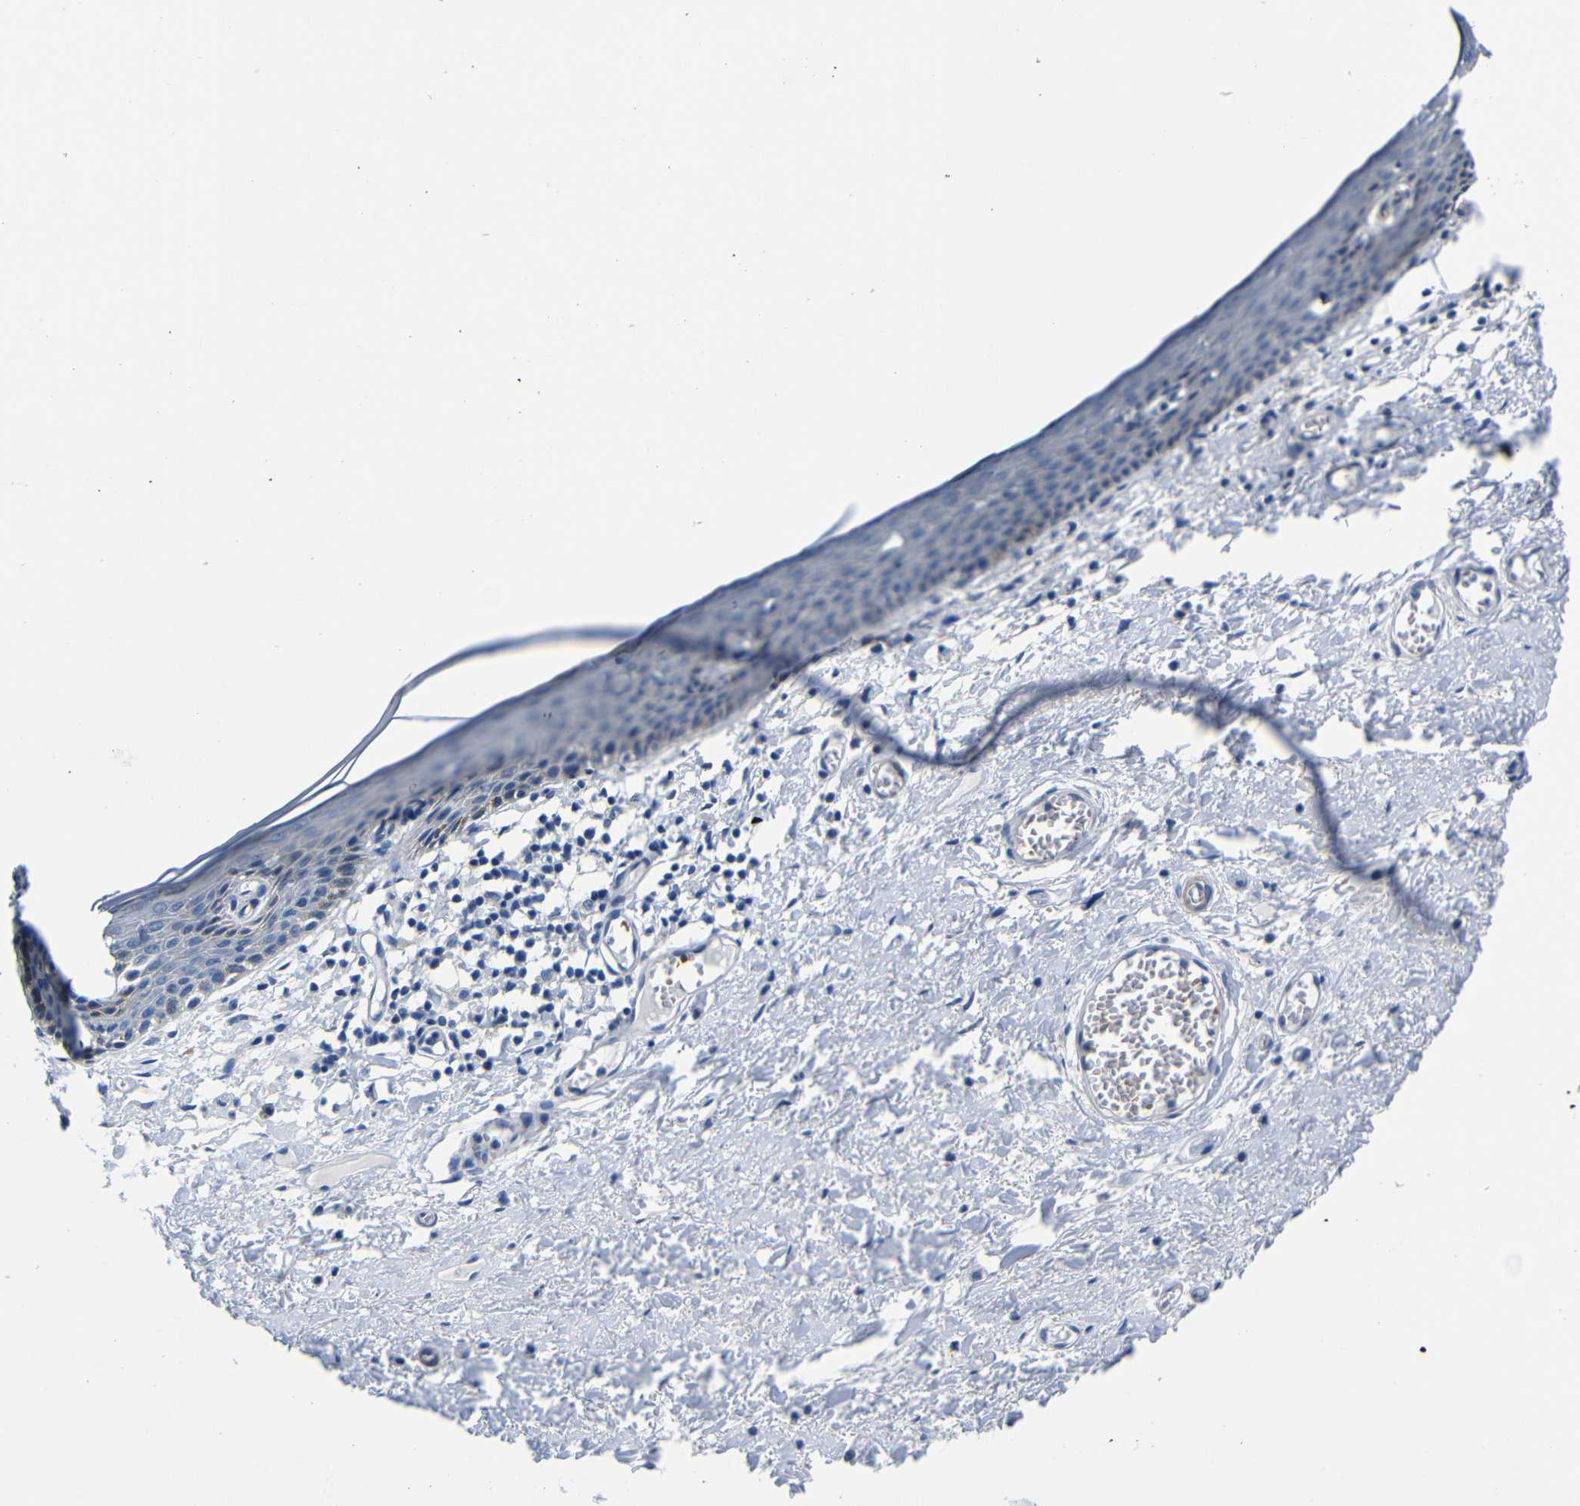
{"staining": {"intensity": "weak", "quantity": "<25%", "location": "cytoplasmic/membranous"}, "tissue": "skin", "cell_type": "Epidermal cells", "image_type": "normal", "snomed": [{"axis": "morphology", "description": "Normal tissue, NOS"}, {"axis": "topography", "description": "Vulva"}], "caption": "Immunohistochemistry (IHC) of normal human skin exhibits no positivity in epidermal cells.", "gene": "TNFAIP1", "patient": {"sex": "female", "age": 54}}